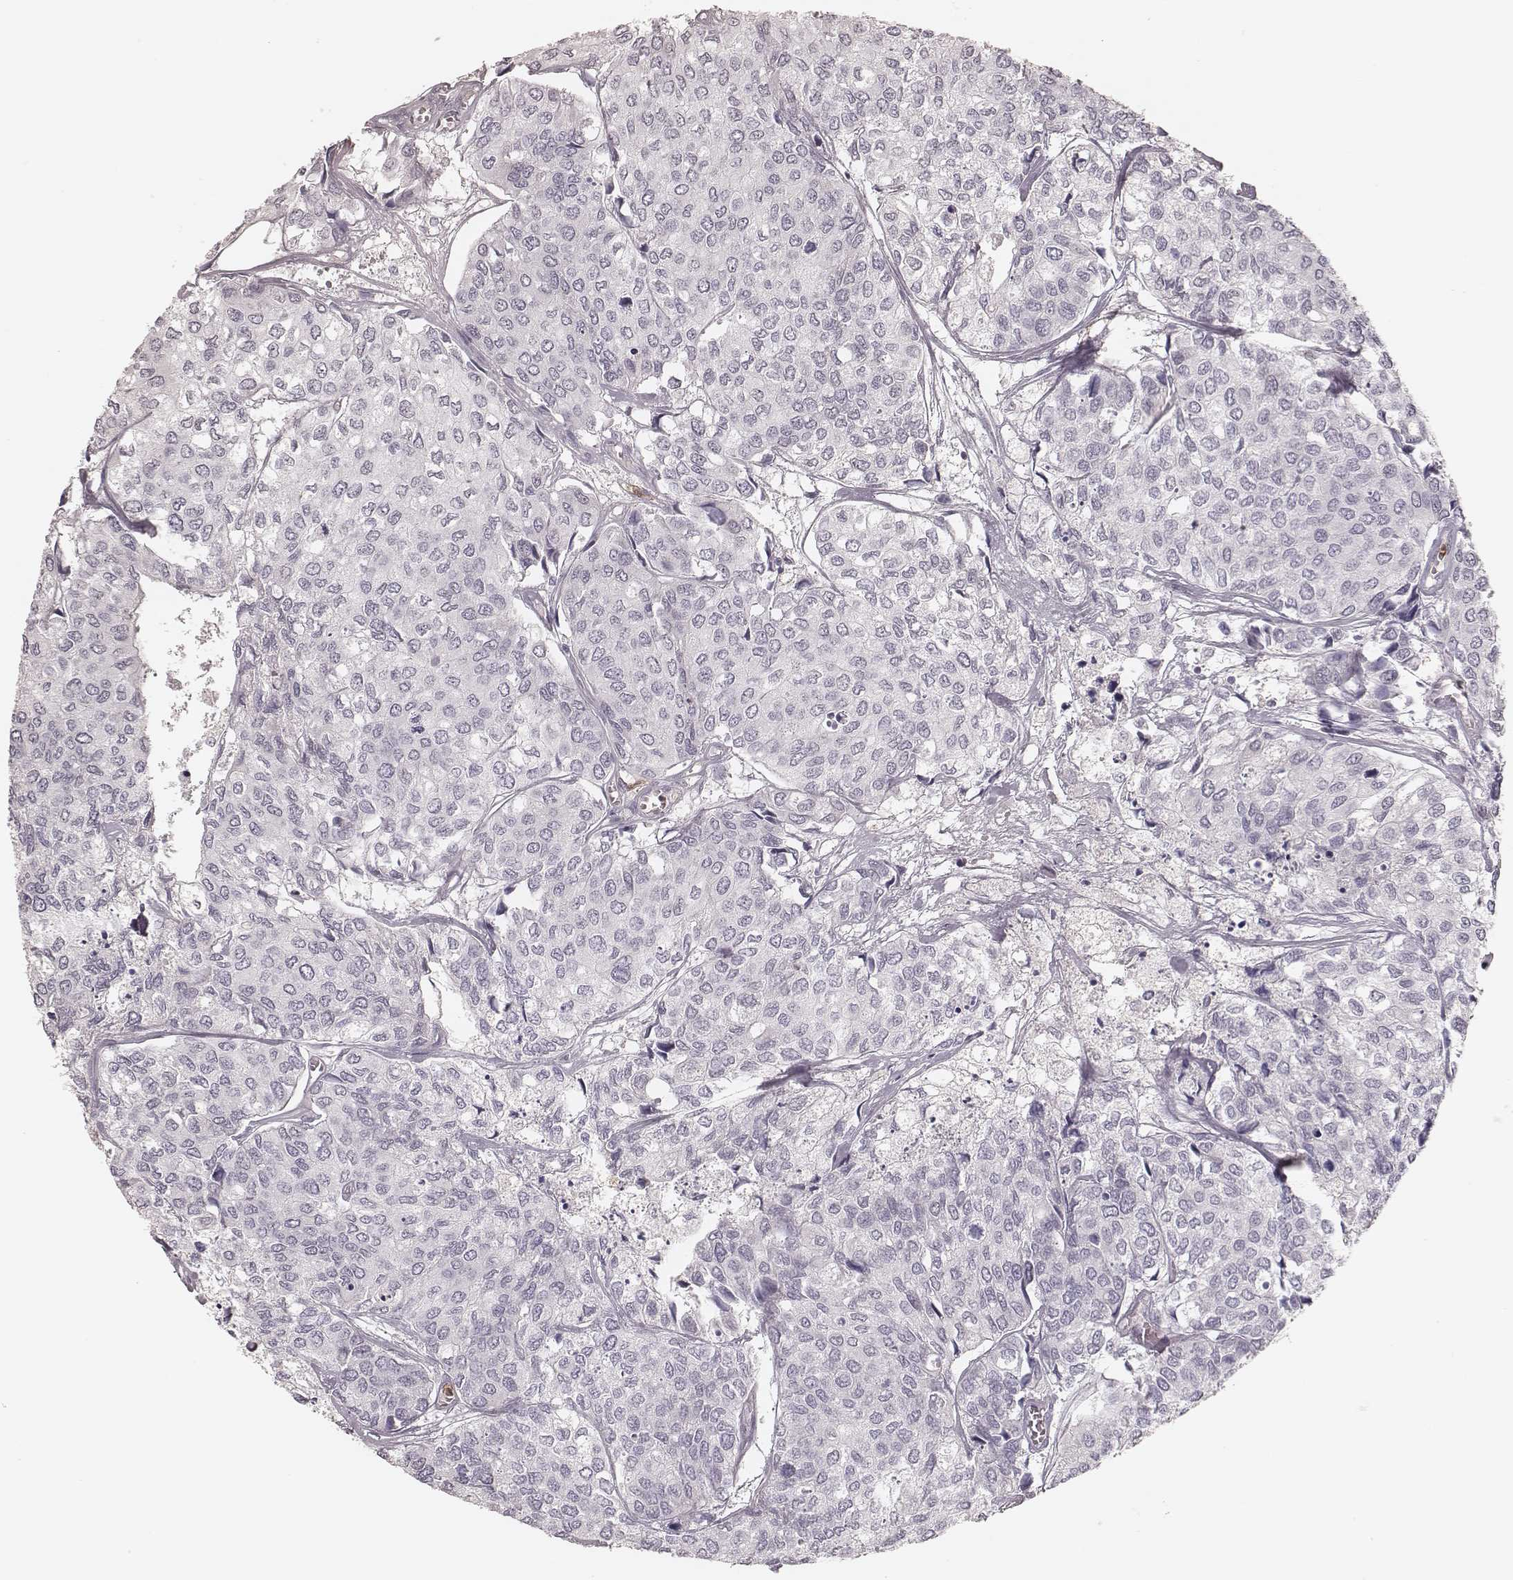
{"staining": {"intensity": "negative", "quantity": "none", "location": "none"}, "tissue": "urothelial cancer", "cell_type": "Tumor cells", "image_type": "cancer", "snomed": [{"axis": "morphology", "description": "Urothelial carcinoma, High grade"}, {"axis": "topography", "description": "Urinary bladder"}], "caption": "Image shows no protein expression in tumor cells of urothelial cancer tissue.", "gene": "KITLG", "patient": {"sex": "male", "age": 73}}